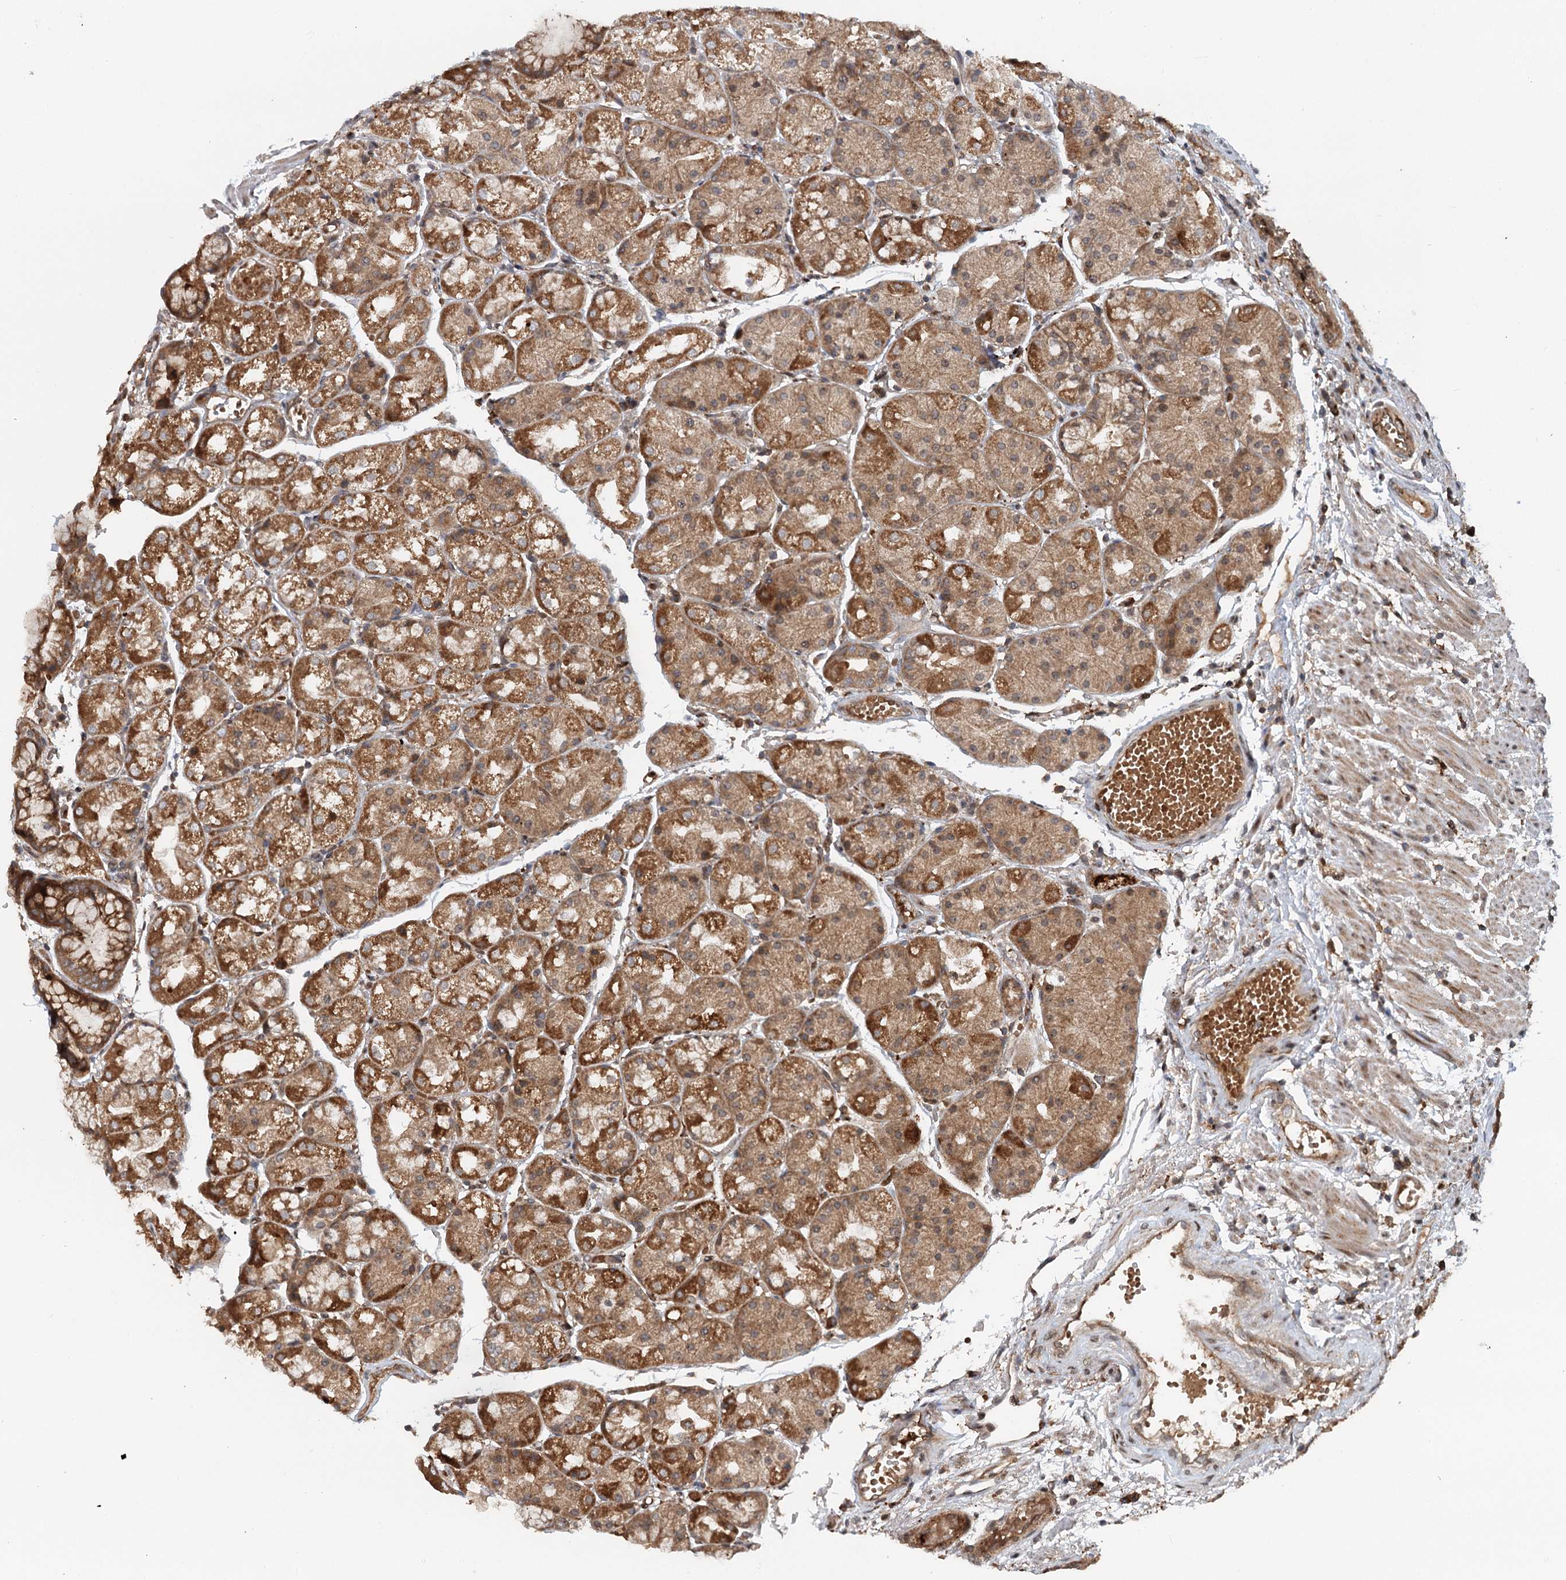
{"staining": {"intensity": "moderate", "quantity": ">75%", "location": "cytoplasmic/membranous"}, "tissue": "stomach", "cell_type": "Glandular cells", "image_type": "normal", "snomed": [{"axis": "morphology", "description": "Normal tissue, NOS"}, {"axis": "topography", "description": "Stomach, upper"}], "caption": "DAB immunohistochemical staining of normal human stomach demonstrates moderate cytoplasmic/membranous protein expression in approximately >75% of glandular cells.", "gene": "RNF111", "patient": {"sex": "male", "age": 72}}